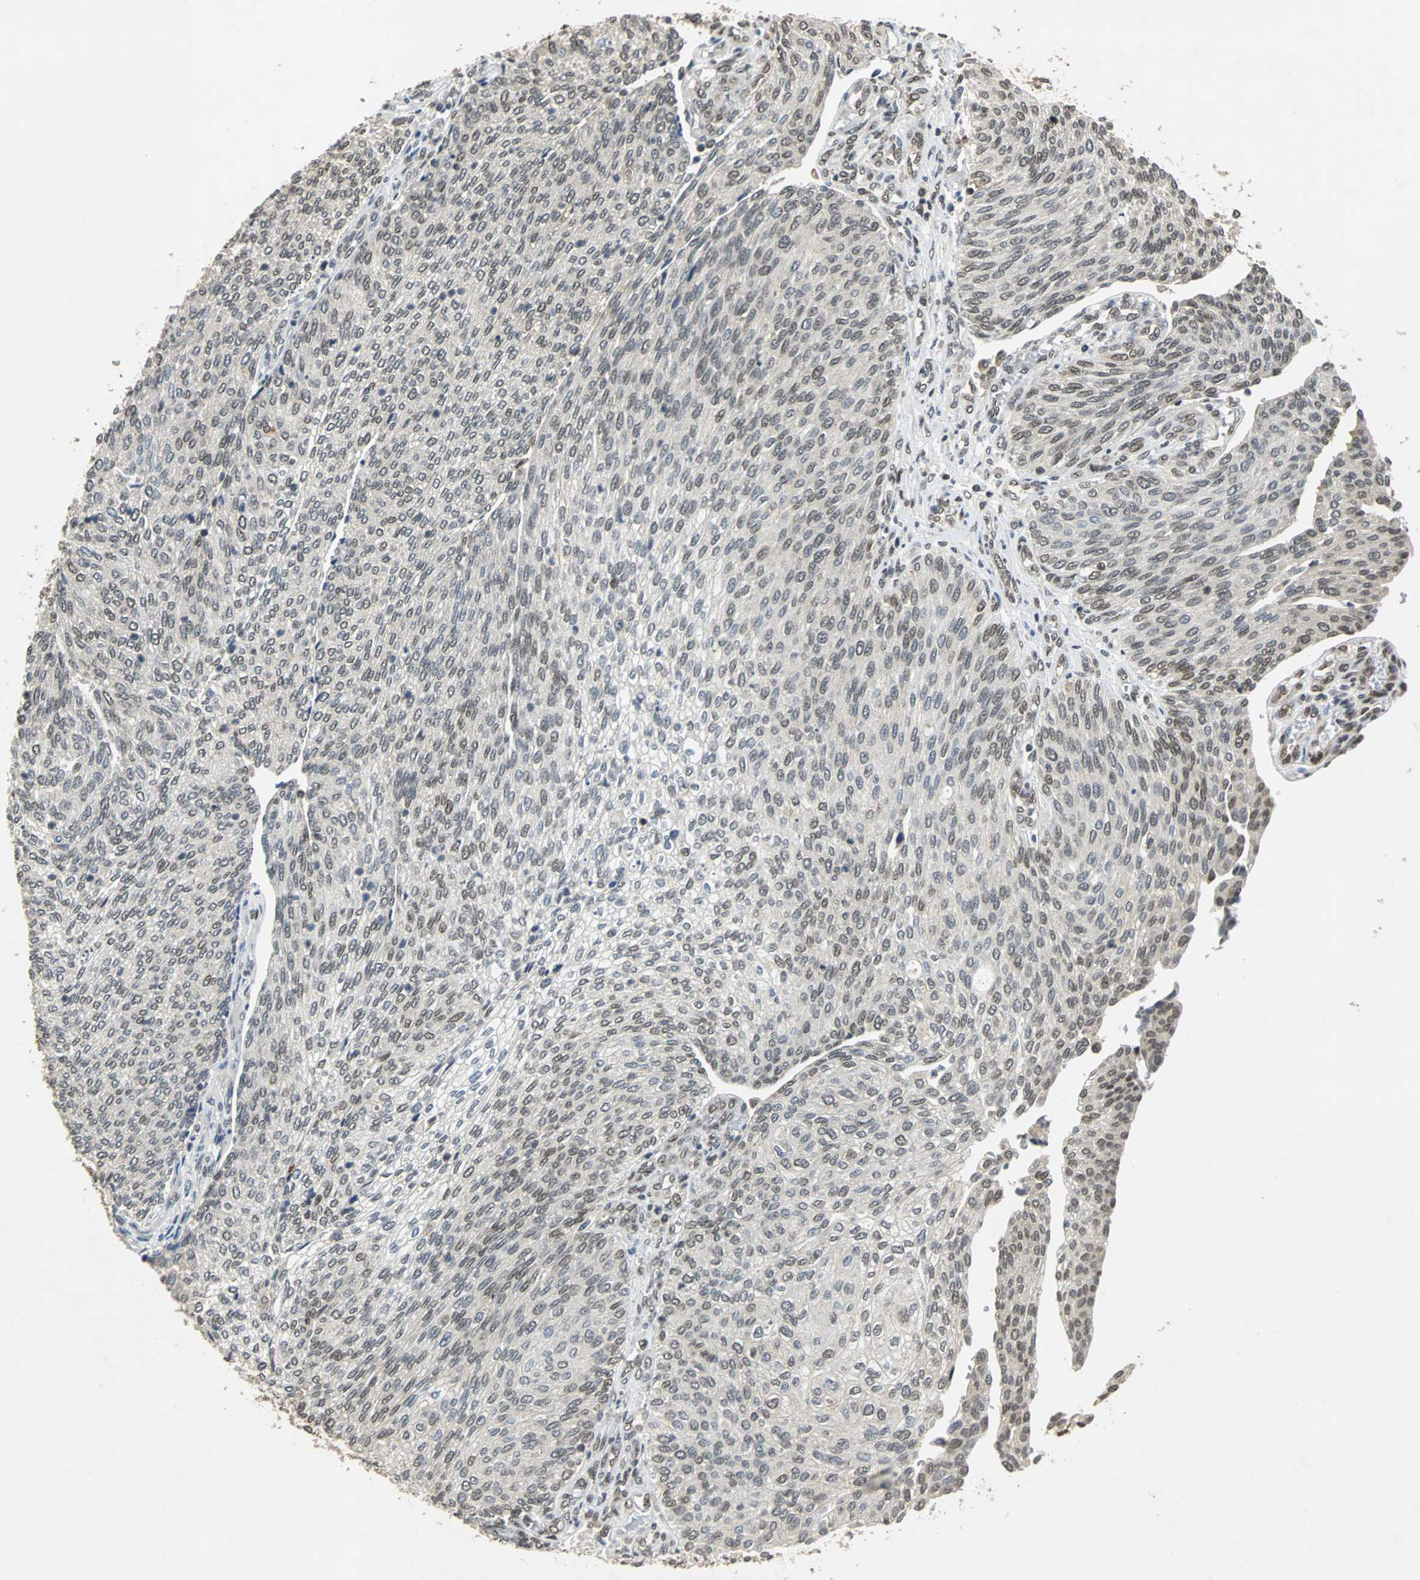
{"staining": {"intensity": "weak", "quantity": "<25%", "location": "nuclear"}, "tissue": "urothelial cancer", "cell_type": "Tumor cells", "image_type": "cancer", "snomed": [{"axis": "morphology", "description": "Urothelial carcinoma, Low grade"}, {"axis": "topography", "description": "Urinary bladder"}], "caption": "A micrograph of human low-grade urothelial carcinoma is negative for staining in tumor cells.", "gene": "PHC1", "patient": {"sex": "female", "age": 79}}